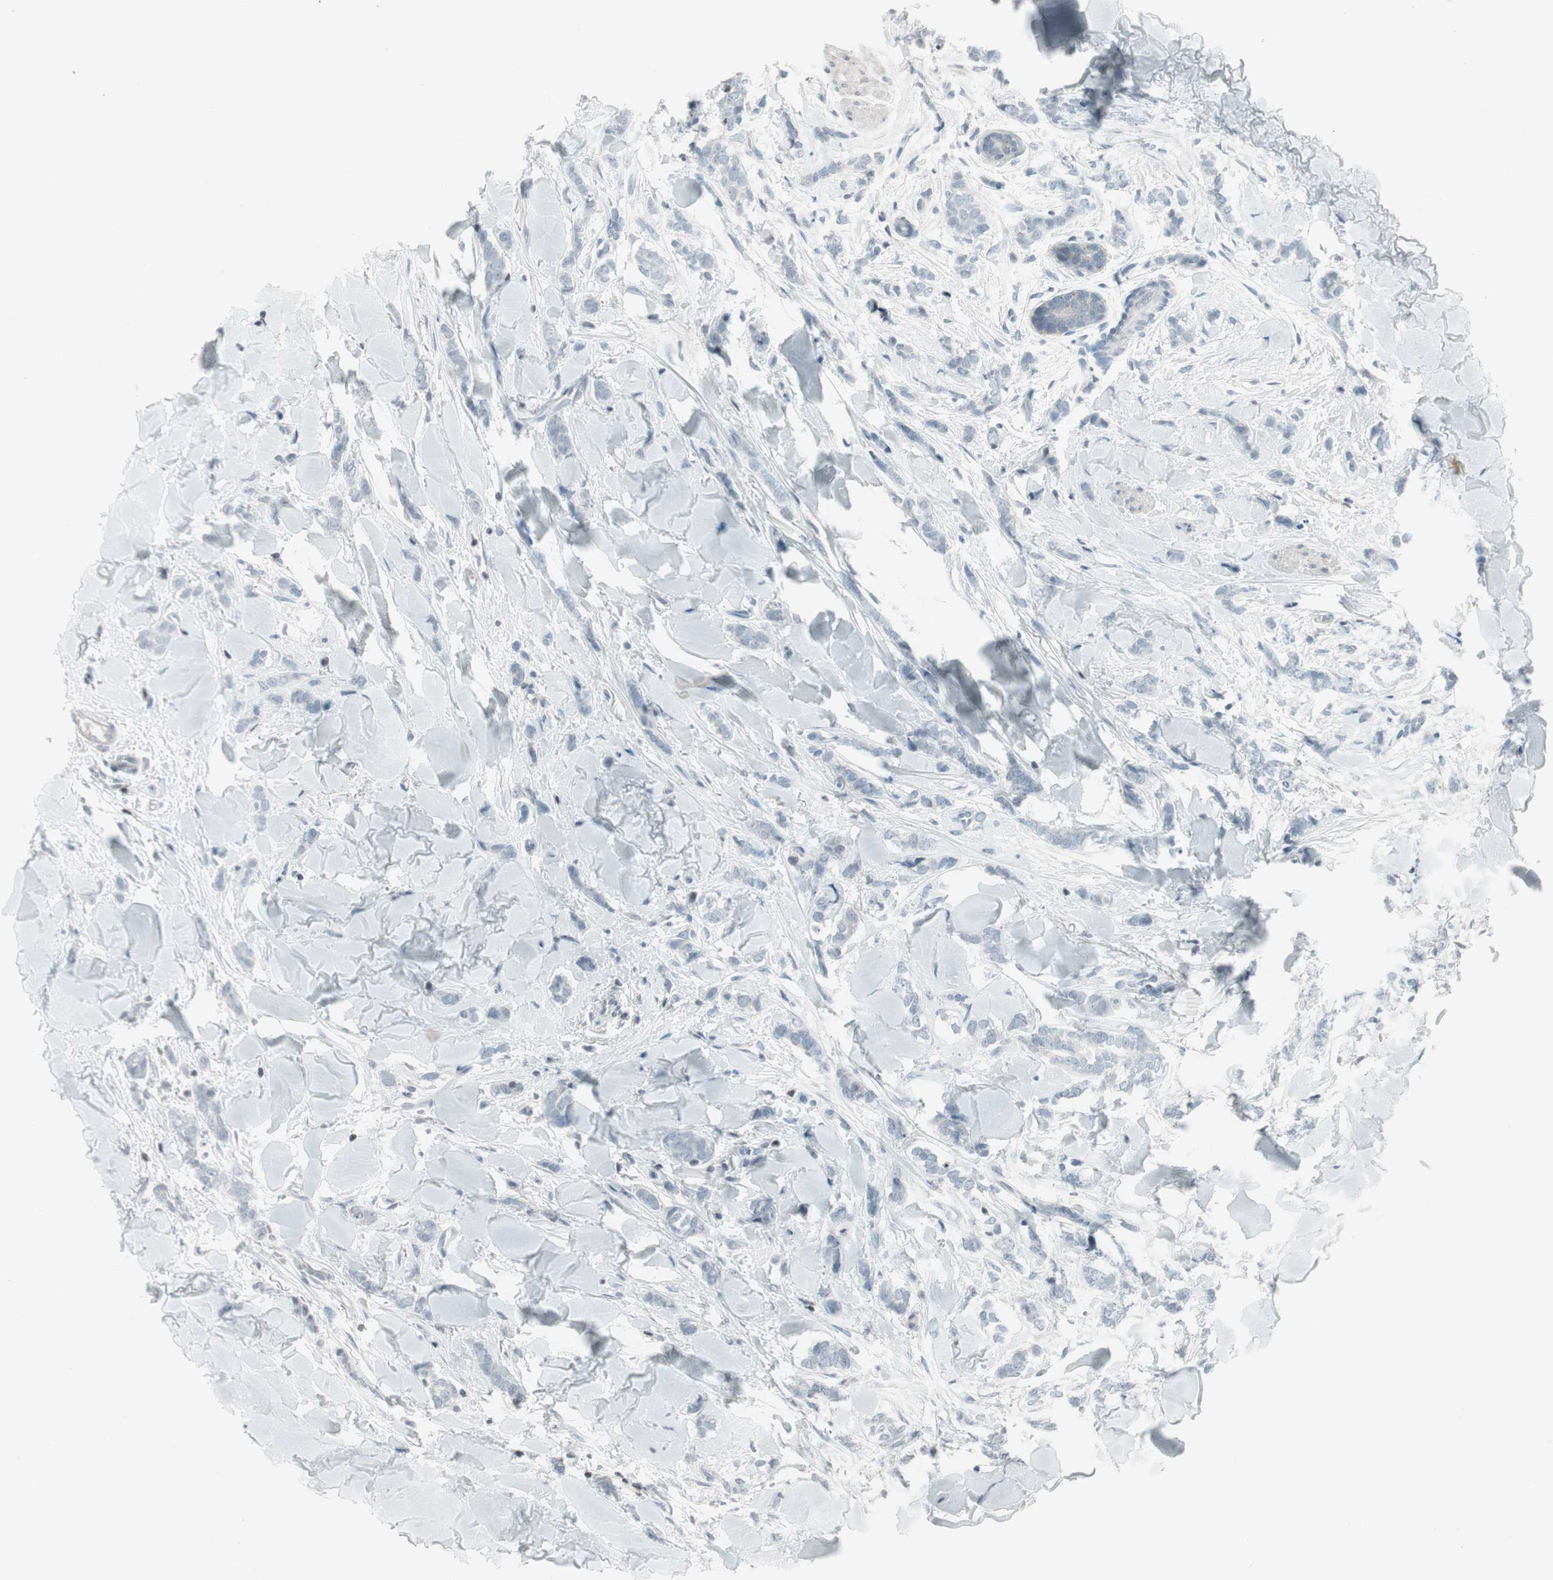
{"staining": {"intensity": "negative", "quantity": "none", "location": "none"}, "tissue": "breast cancer", "cell_type": "Tumor cells", "image_type": "cancer", "snomed": [{"axis": "morphology", "description": "Lobular carcinoma"}, {"axis": "topography", "description": "Skin"}, {"axis": "topography", "description": "Breast"}], "caption": "IHC photomicrograph of human breast lobular carcinoma stained for a protein (brown), which reveals no staining in tumor cells. Nuclei are stained in blue.", "gene": "ARG2", "patient": {"sex": "female", "age": 46}}